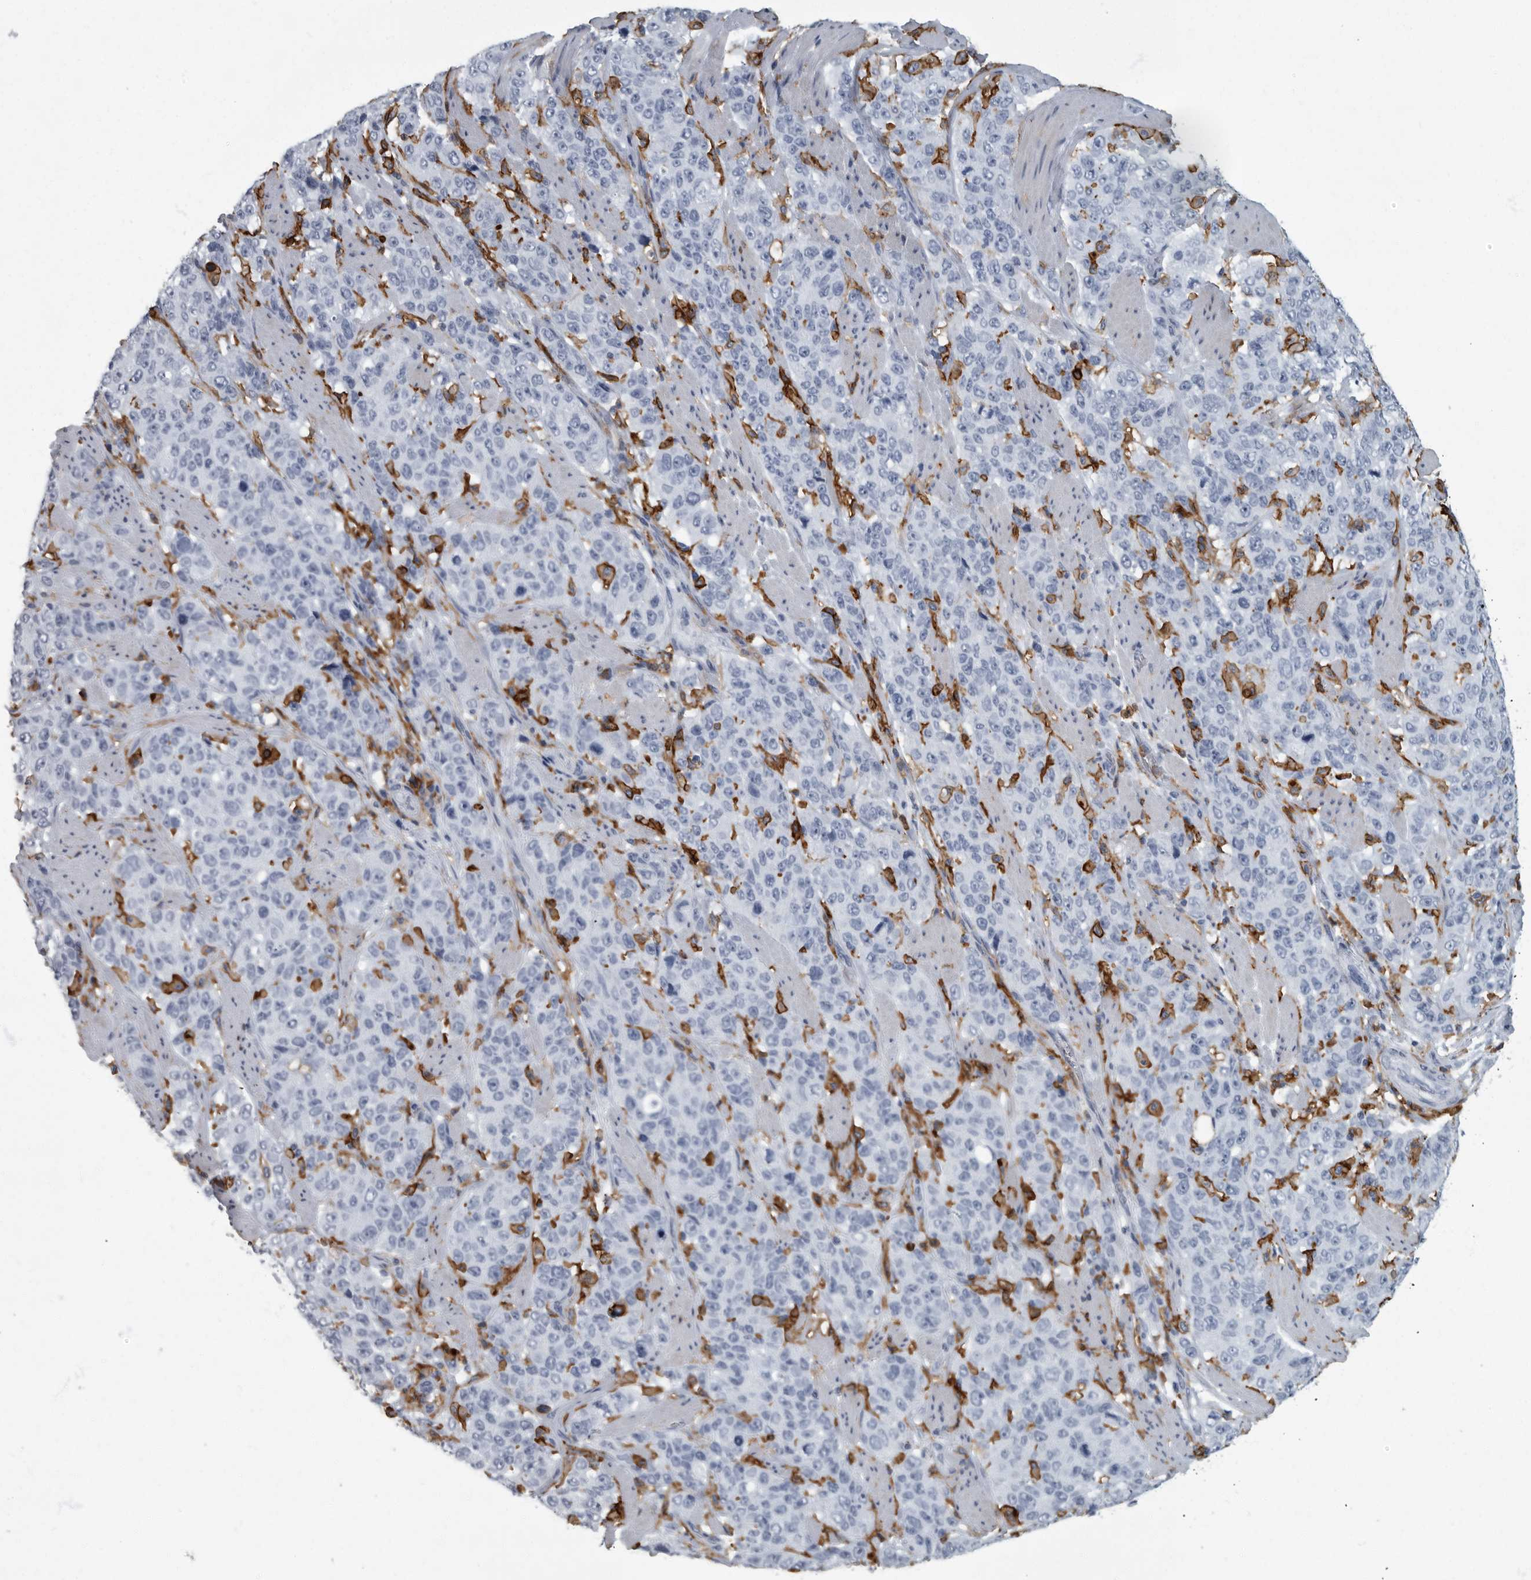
{"staining": {"intensity": "negative", "quantity": "none", "location": "none"}, "tissue": "stomach cancer", "cell_type": "Tumor cells", "image_type": "cancer", "snomed": [{"axis": "morphology", "description": "Adenocarcinoma, NOS"}, {"axis": "topography", "description": "Stomach"}], "caption": "Immunohistochemistry (IHC) image of stomach adenocarcinoma stained for a protein (brown), which shows no staining in tumor cells. (DAB immunohistochemistry (IHC) with hematoxylin counter stain).", "gene": "FCER1G", "patient": {"sex": "male", "age": 48}}